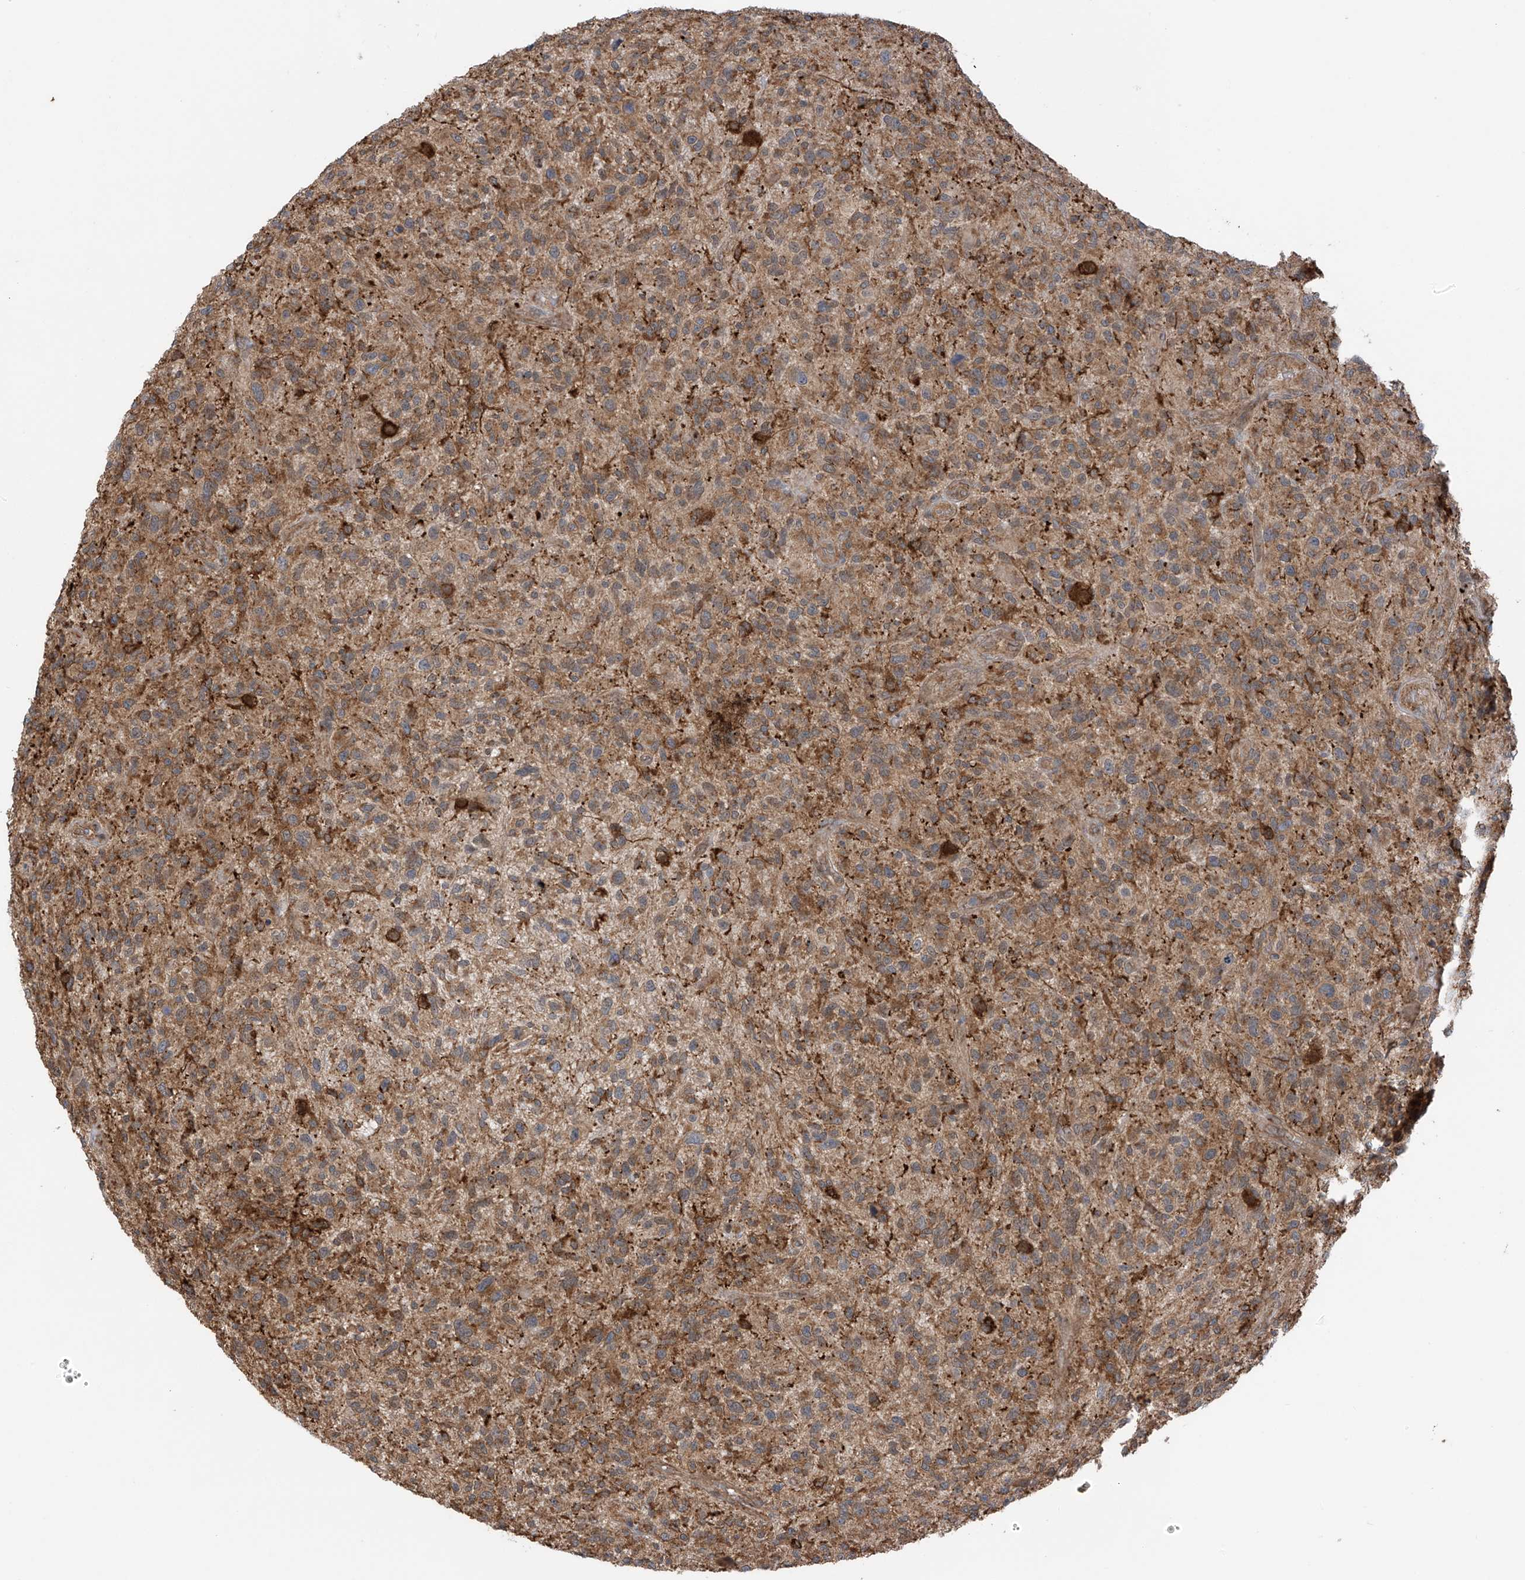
{"staining": {"intensity": "weak", "quantity": ">75%", "location": "cytoplasmic/membranous"}, "tissue": "glioma", "cell_type": "Tumor cells", "image_type": "cancer", "snomed": [{"axis": "morphology", "description": "Glioma, malignant, High grade"}, {"axis": "topography", "description": "Brain"}], "caption": "A low amount of weak cytoplasmic/membranous expression is present in approximately >75% of tumor cells in glioma tissue. (IHC, brightfield microscopy, high magnification).", "gene": "ZNF189", "patient": {"sex": "male", "age": 47}}